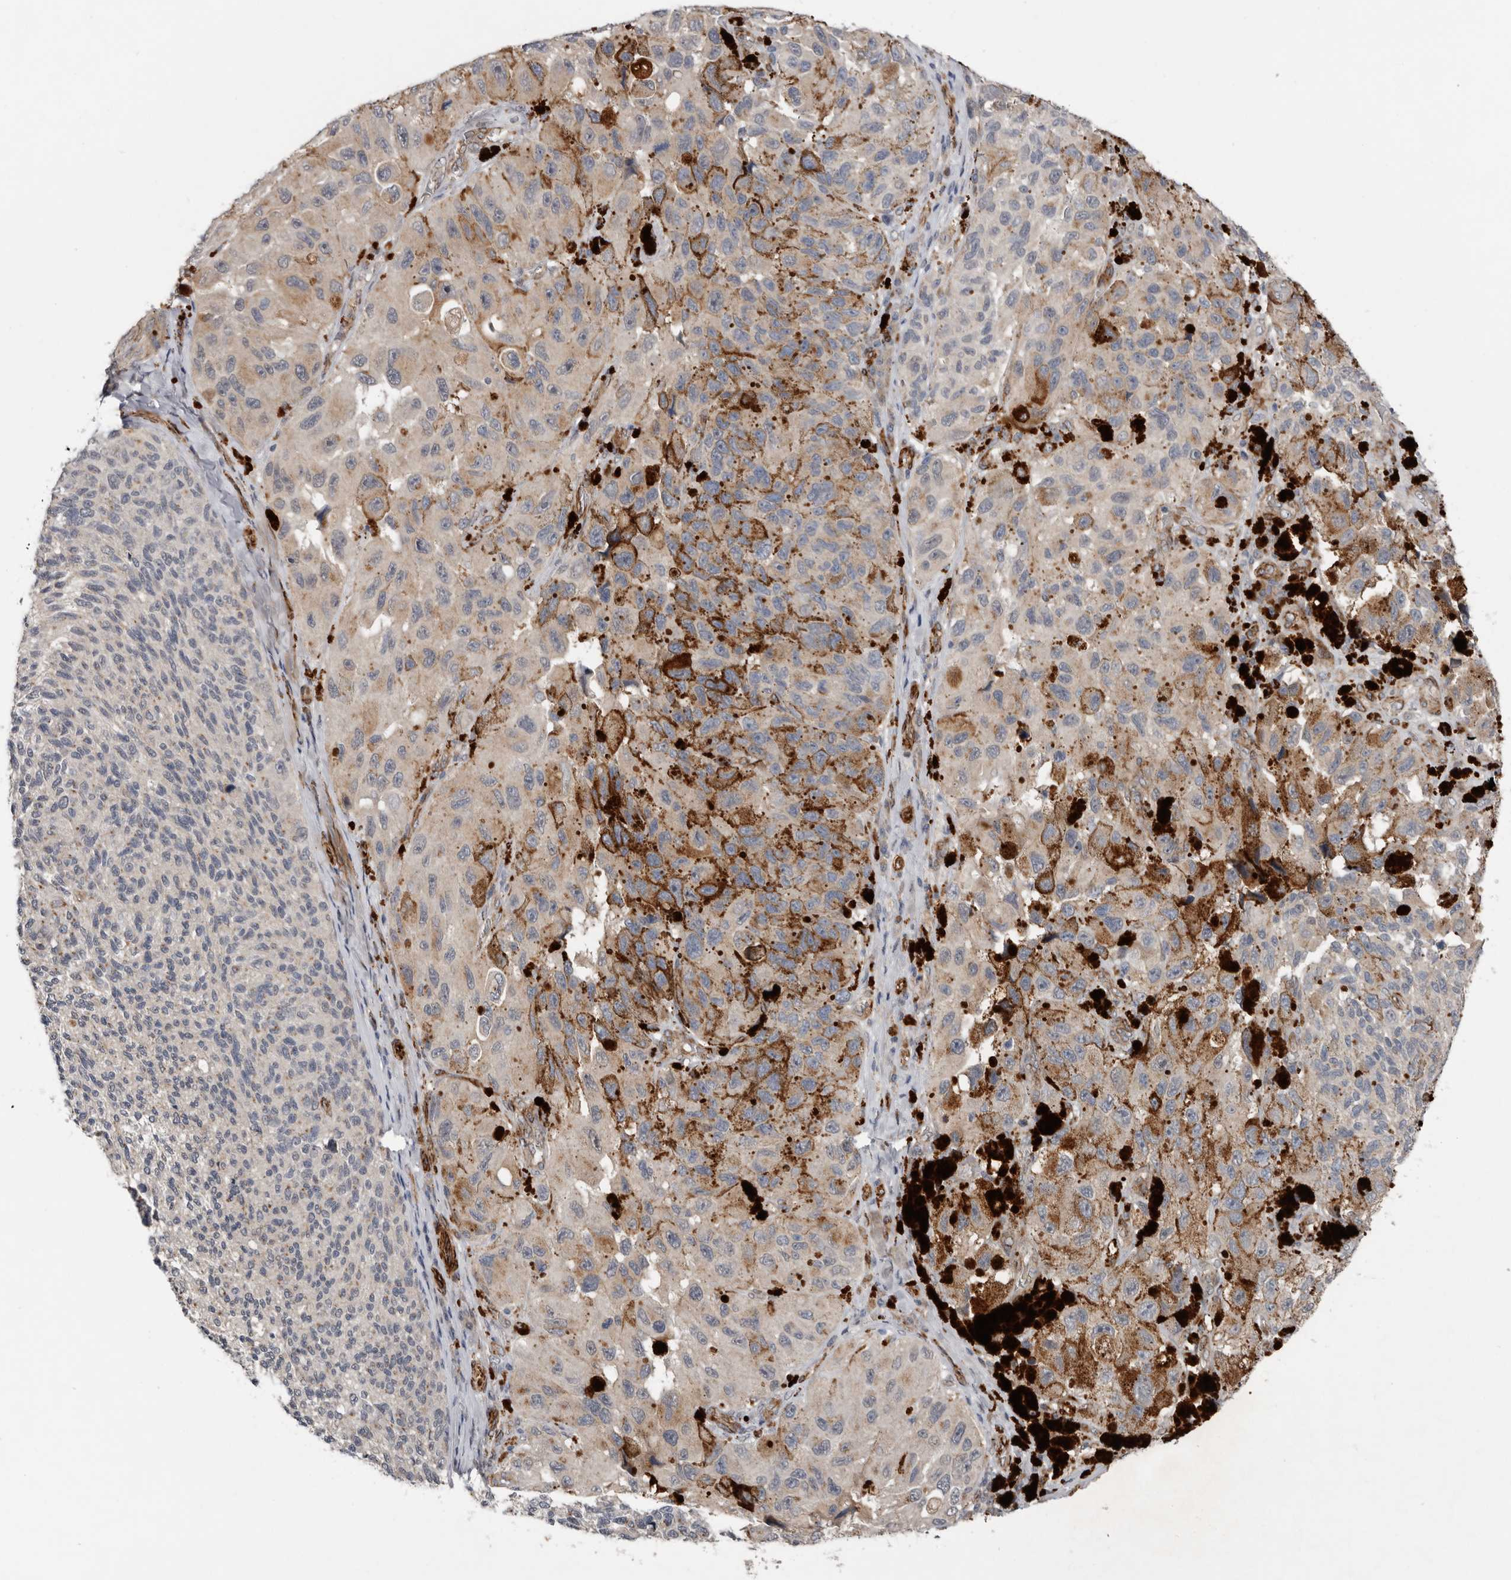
{"staining": {"intensity": "negative", "quantity": "none", "location": "none"}, "tissue": "melanoma", "cell_type": "Tumor cells", "image_type": "cancer", "snomed": [{"axis": "morphology", "description": "Malignant melanoma, NOS"}, {"axis": "topography", "description": "Skin"}], "caption": "Tumor cells show no significant staining in melanoma.", "gene": "RANBP17", "patient": {"sex": "female", "age": 73}}